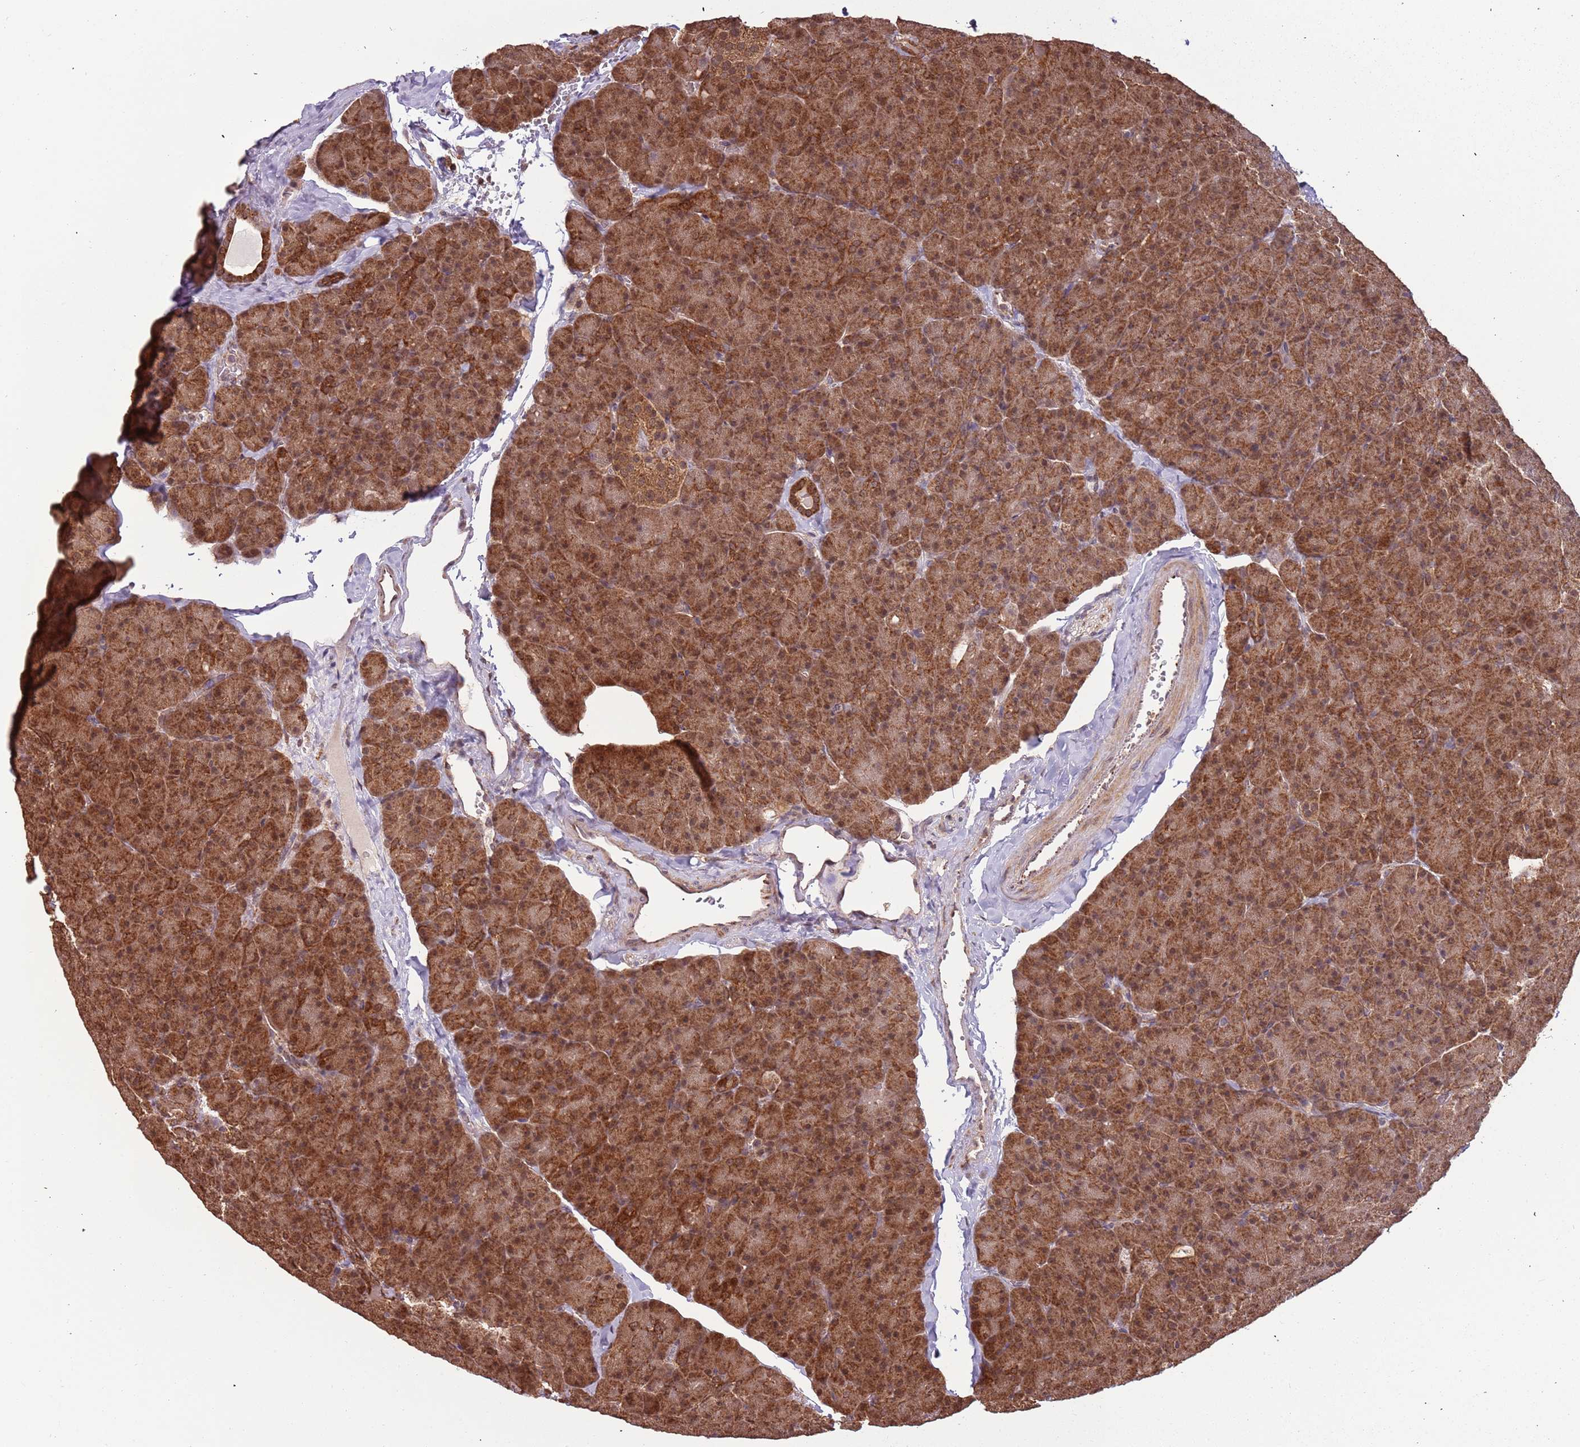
{"staining": {"intensity": "strong", "quantity": ">75%", "location": "cytoplasmic/membranous,nuclear"}, "tissue": "pancreas", "cell_type": "Exocrine glandular cells", "image_type": "normal", "snomed": [{"axis": "morphology", "description": "Normal tissue, NOS"}, {"axis": "topography", "description": "Pancreas"}], "caption": "Immunohistochemical staining of normal human pancreas demonstrates high levels of strong cytoplasmic/membranous,nuclear staining in approximately >75% of exocrine glandular cells. The staining is performed using DAB brown chromogen to label protein expression. The nuclei are counter-stained blue using hematoxylin.", "gene": "IL17RD", "patient": {"sex": "male", "age": 36}}